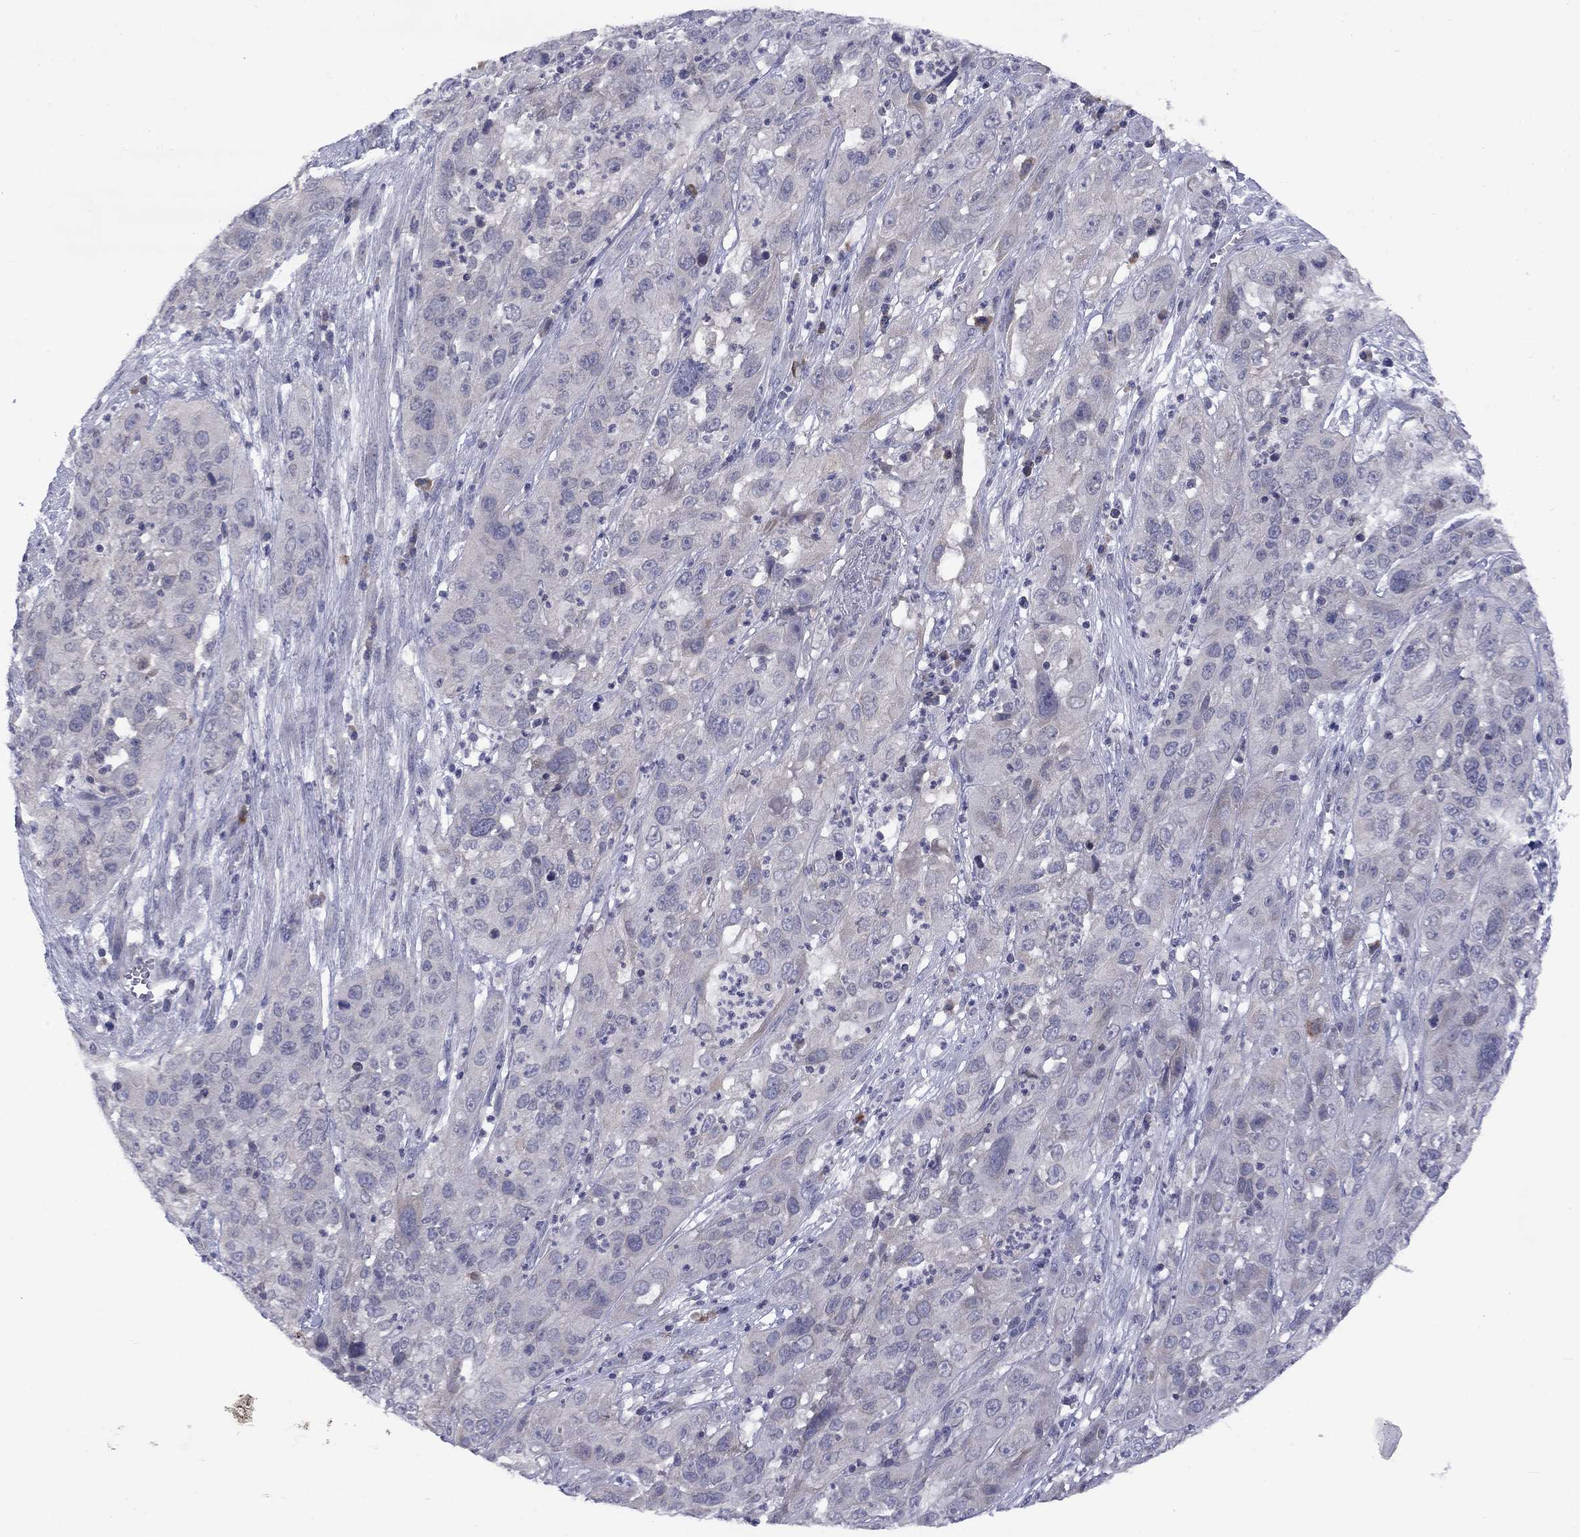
{"staining": {"intensity": "negative", "quantity": "none", "location": "none"}, "tissue": "cervical cancer", "cell_type": "Tumor cells", "image_type": "cancer", "snomed": [{"axis": "morphology", "description": "Squamous cell carcinoma, NOS"}, {"axis": "topography", "description": "Cervix"}], "caption": "DAB immunohistochemical staining of cervical cancer (squamous cell carcinoma) reveals no significant staining in tumor cells. (DAB IHC, high magnification).", "gene": "CACNA1A", "patient": {"sex": "female", "age": 32}}